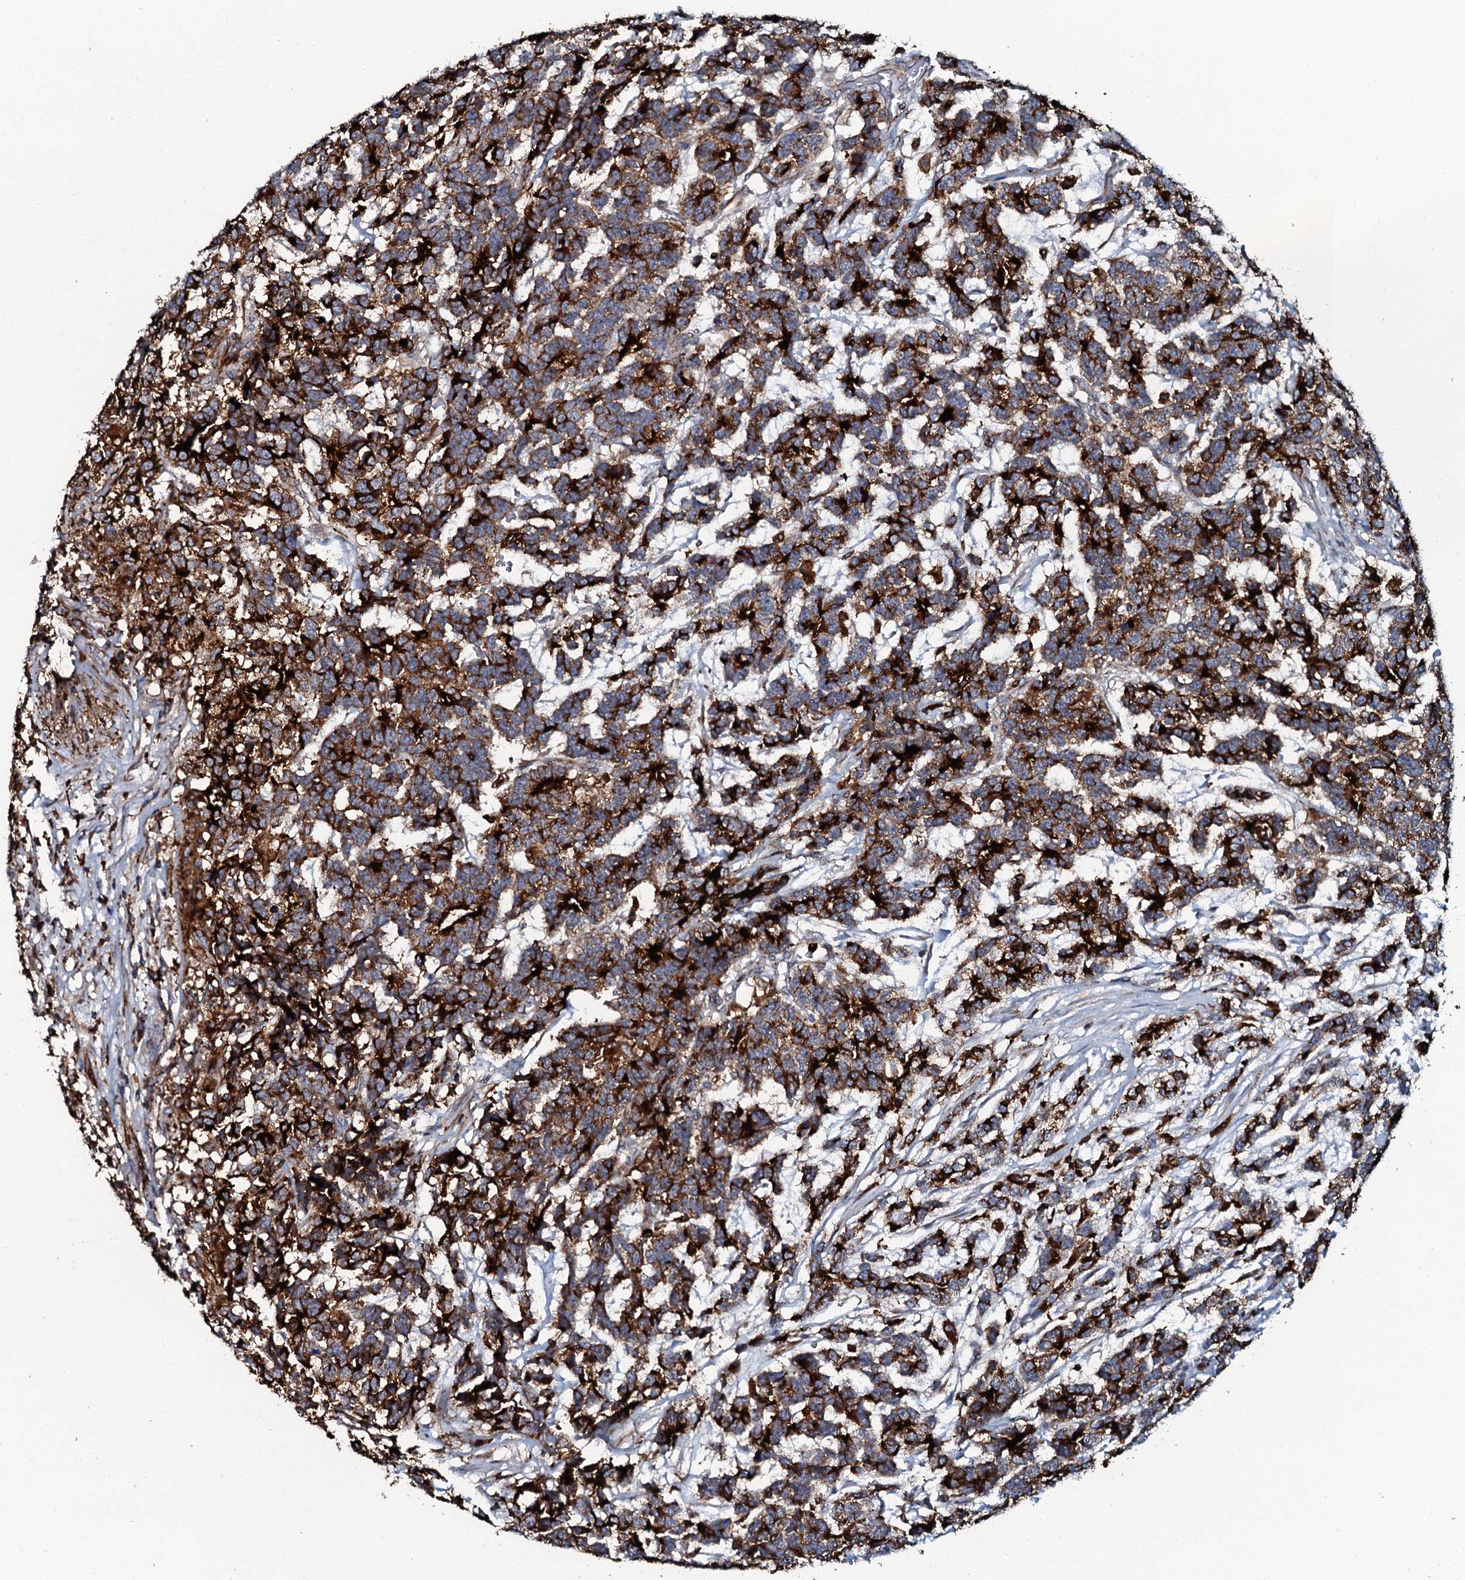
{"staining": {"intensity": "strong", "quantity": ">75%", "location": "cytoplasmic/membranous"}, "tissue": "testis cancer", "cell_type": "Tumor cells", "image_type": "cancer", "snomed": [{"axis": "morphology", "description": "Carcinoma, Embryonal, NOS"}, {"axis": "topography", "description": "Testis"}], "caption": "An image of human embryonal carcinoma (testis) stained for a protein displays strong cytoplasmic/membranous brown staining in tumor cells. (brown staining indicates protein expression, while blue staining denotes nuclei).", "gene": "VAMP8", "patient": {"sex": "male", "age": 26}}